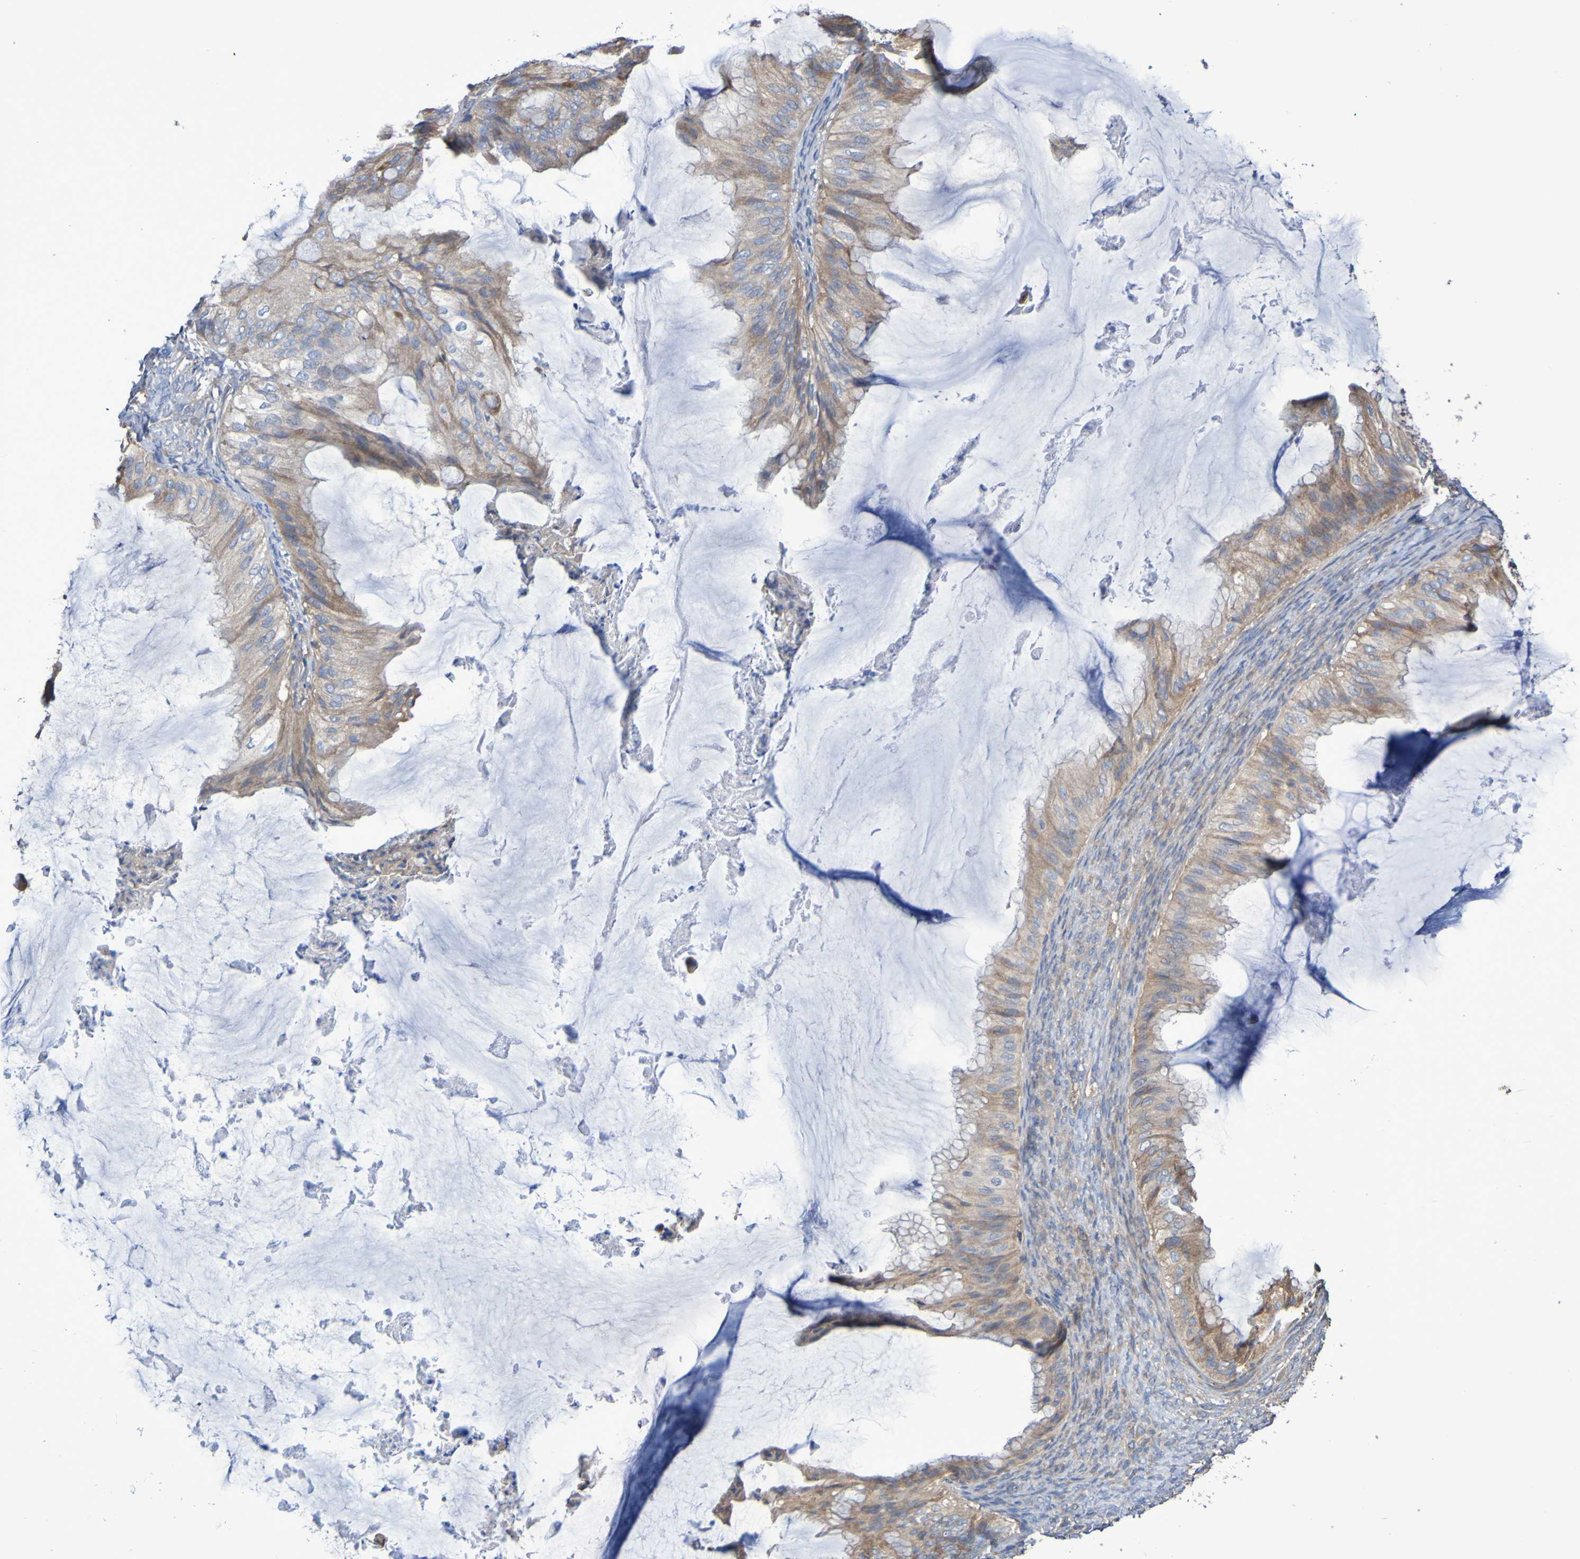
{"staining": {"intensity": "weak", "quantity": ">75%", "location": "cytoplasmic/membranous"}, "tissue": "ovarian cancer", "cell_type": "Tumor cells", "image_type": "cancer", "snomed": [{"axis": "morphology", "description": "Cystadenocarcinoma, mucinous, NOS"}, {"axis": "topography", "description": "Ovary"}], "caption": "Brown immunohistochemical staining in human ovarian cancer shows weak cytoplasmic/membranous positivity in approximately >75% of tumor cells. (Brightfield microscopy of DAB IHC at high magnification).", "gene": "SYNJ1", "patient": {"sex": "female", "age": 61}}